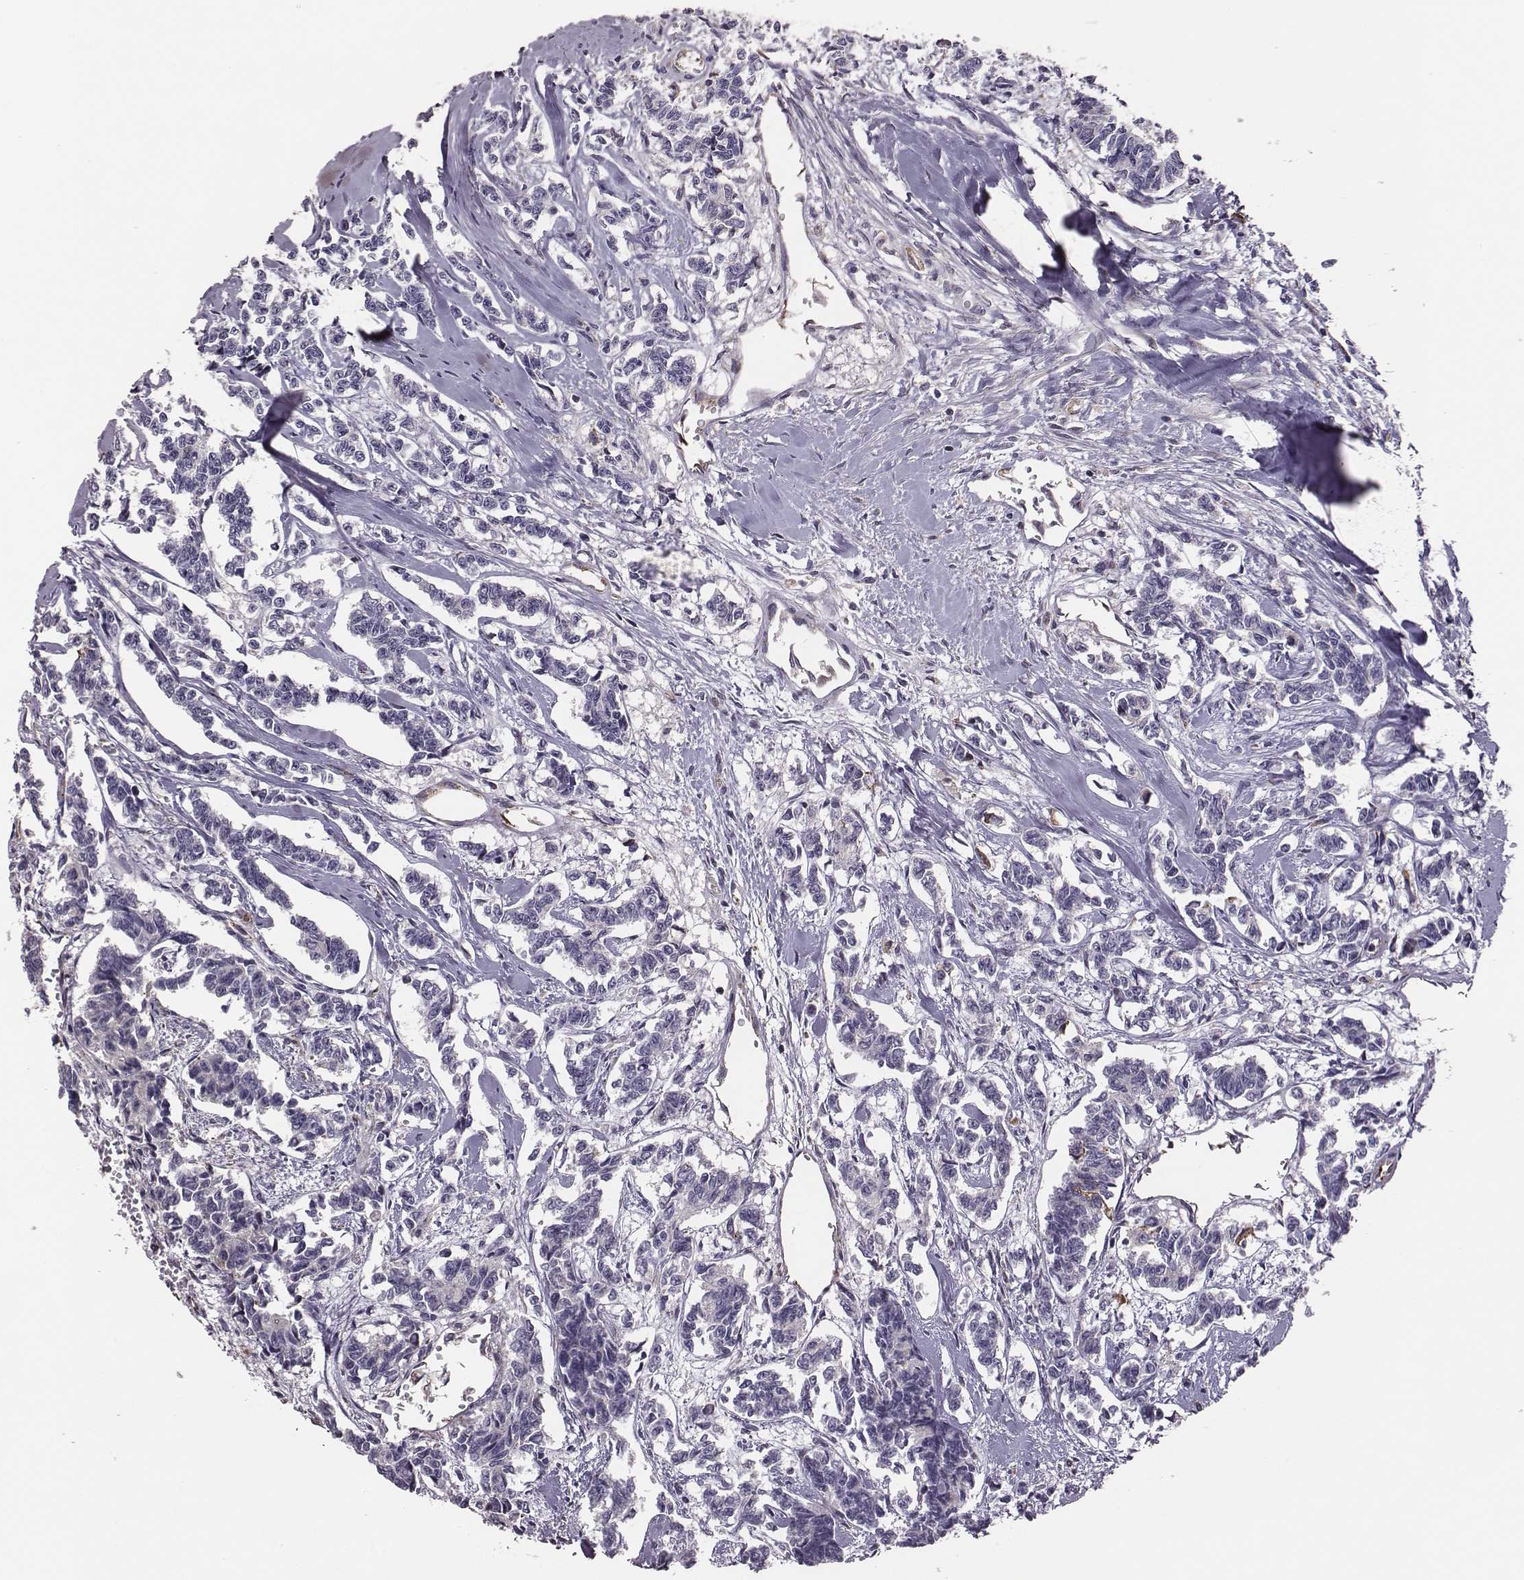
{"staining": {"intensity": "negative", "quantity": "none", "location": "none"}, "tissue": "carcinoid", "cell_type": "Tumor cells", "image_type": "cancer", "snomed": [{"axis": "morphology", "description": "Carcinoid, malignant, NOS"}, {"axis": "topography", "description": "Kidney"}], "caption": "High magnification brightfield microscopy of carcinoid stained with DAB (brown) and counterstained with hematoxylin (blue): tumor cells show no significant staining.", "gene": "SELENOI", "patient": {"sex": "female", "age": 41}}